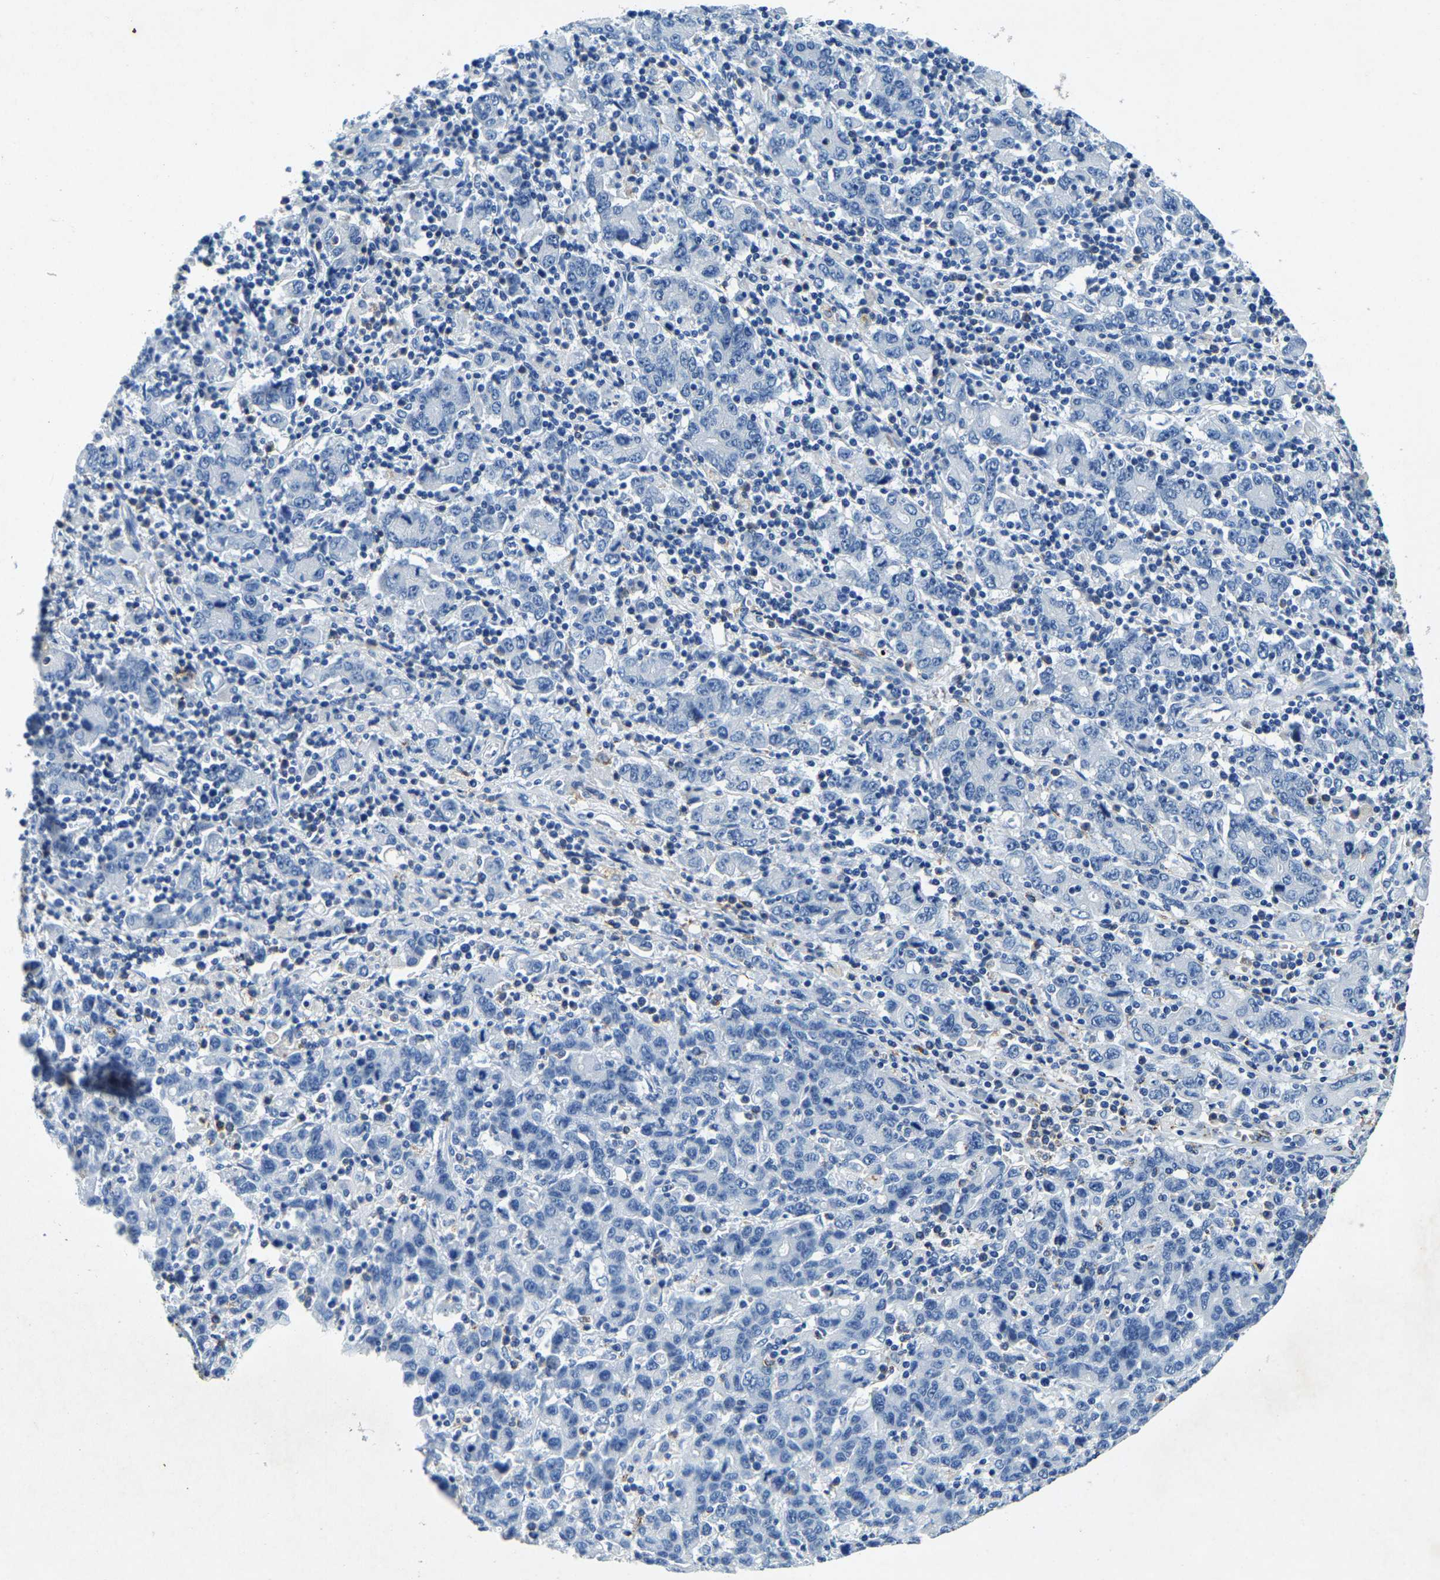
{"staining": {"intensity": "negative", "quantity": "none", "location": "none"}, "tissue": "stomach cancer", "cell_type": "Tumor cells", "image_type": "cancer", "snomed": [{"axis": "morphology", "description": "Adenocarcinoma, NOS"}, {"axis": "topography", "description": "Stomach, upper"}], "caption": "Immunohistochemistry (IHC) of human stomach cancer (adenocarcinoma) reveals no staining in tumor cells.", "gene": "UBN2", "patient": {"sex": "male", "age": 69}}